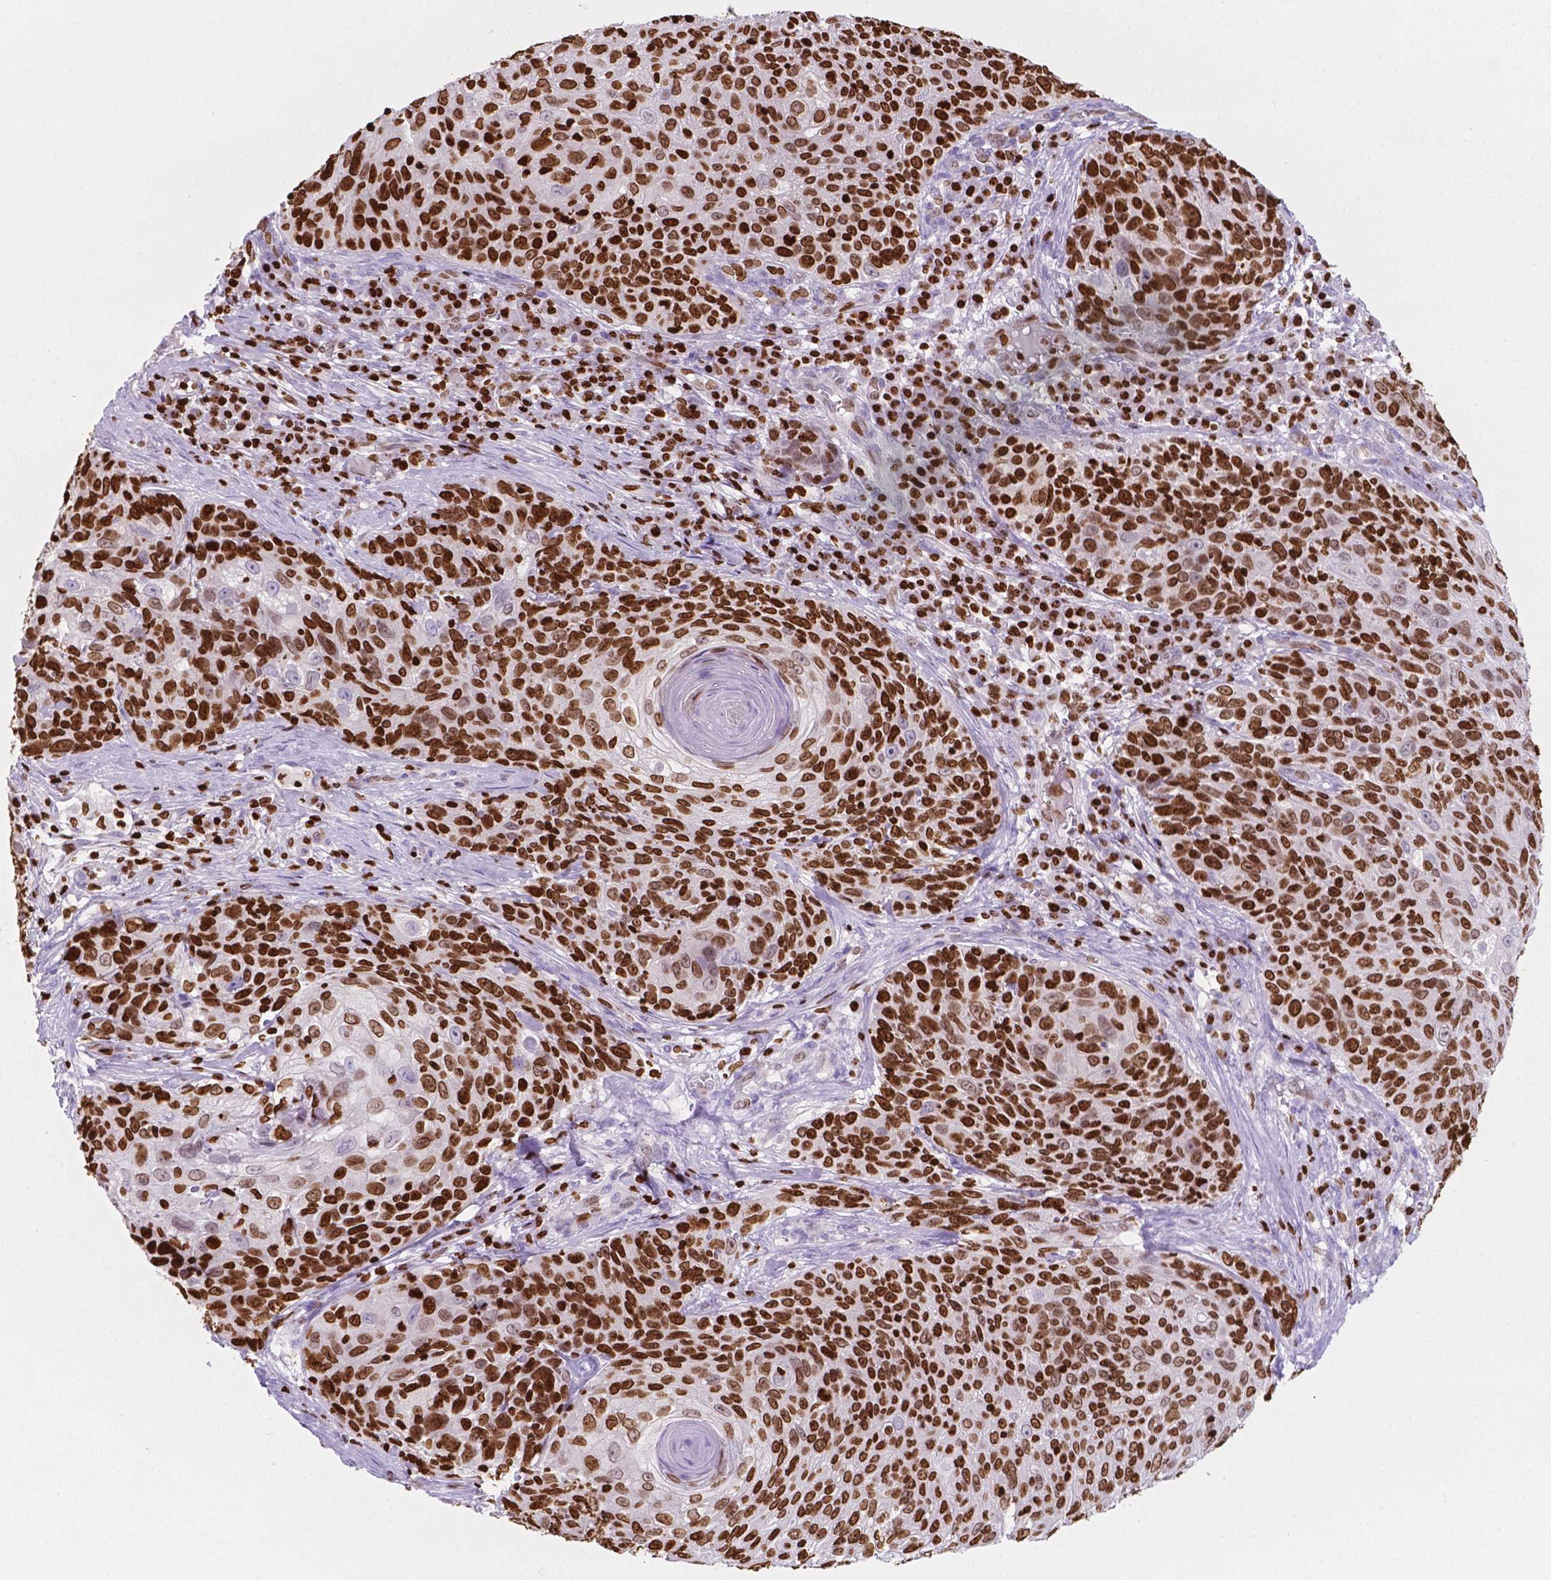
{"staining": {"intensity": "strong", "quantity": ">75%", "location": "nuclear"}, "tissue": "skin cancer", "cell_type": "Tumor cells", "image_type": "cancer", "snomed": [{"axis": "morphology", "description": "Squamous cell carcinoma, NOS"}, {"axis": "topography", "description": "Skin"}], "caption": "Human skin cancer stained with a brown dye displays strong nuclear positive staining in about >75% of tumor cells.", "gene": "CBY3", "patient": {"sex": "male", "age": 92}}